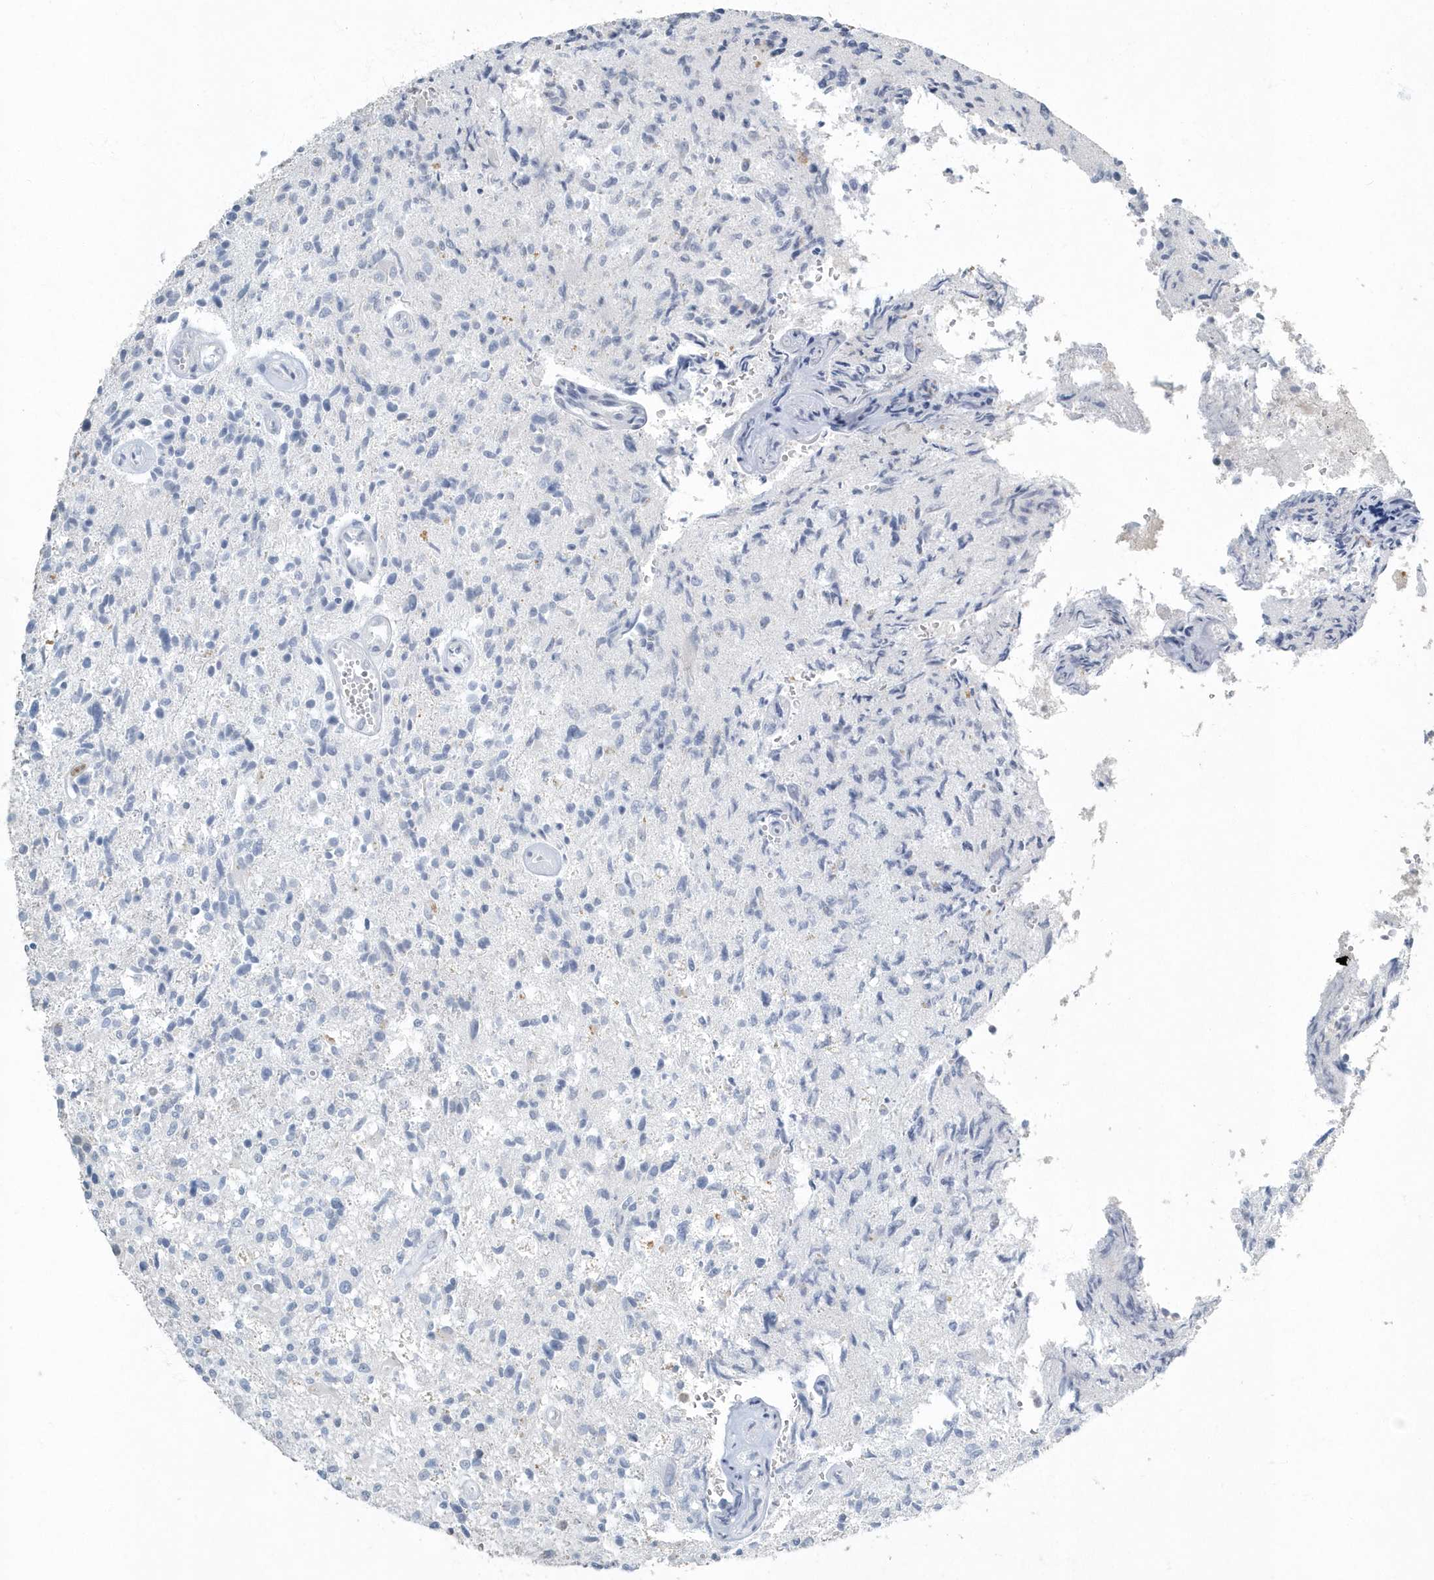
{"staining": {"intensity": "negative", "quantity": "none", "location": "none"}, "tissue": "glioma", "cell_type": "Tumor cells", "image_type": "cancer", "snomed": [{"axis": "morphology", "description": "Glioma, malignant, High grade"}, {"axis": "topography", "description": "Brain"}], "caption": "The immunohistochemistry photomicrograph has no significant positivity in tumor cells of glioma tissue.", "gene": "MYOT", "patient": {"sex": "male", "age": 72}}